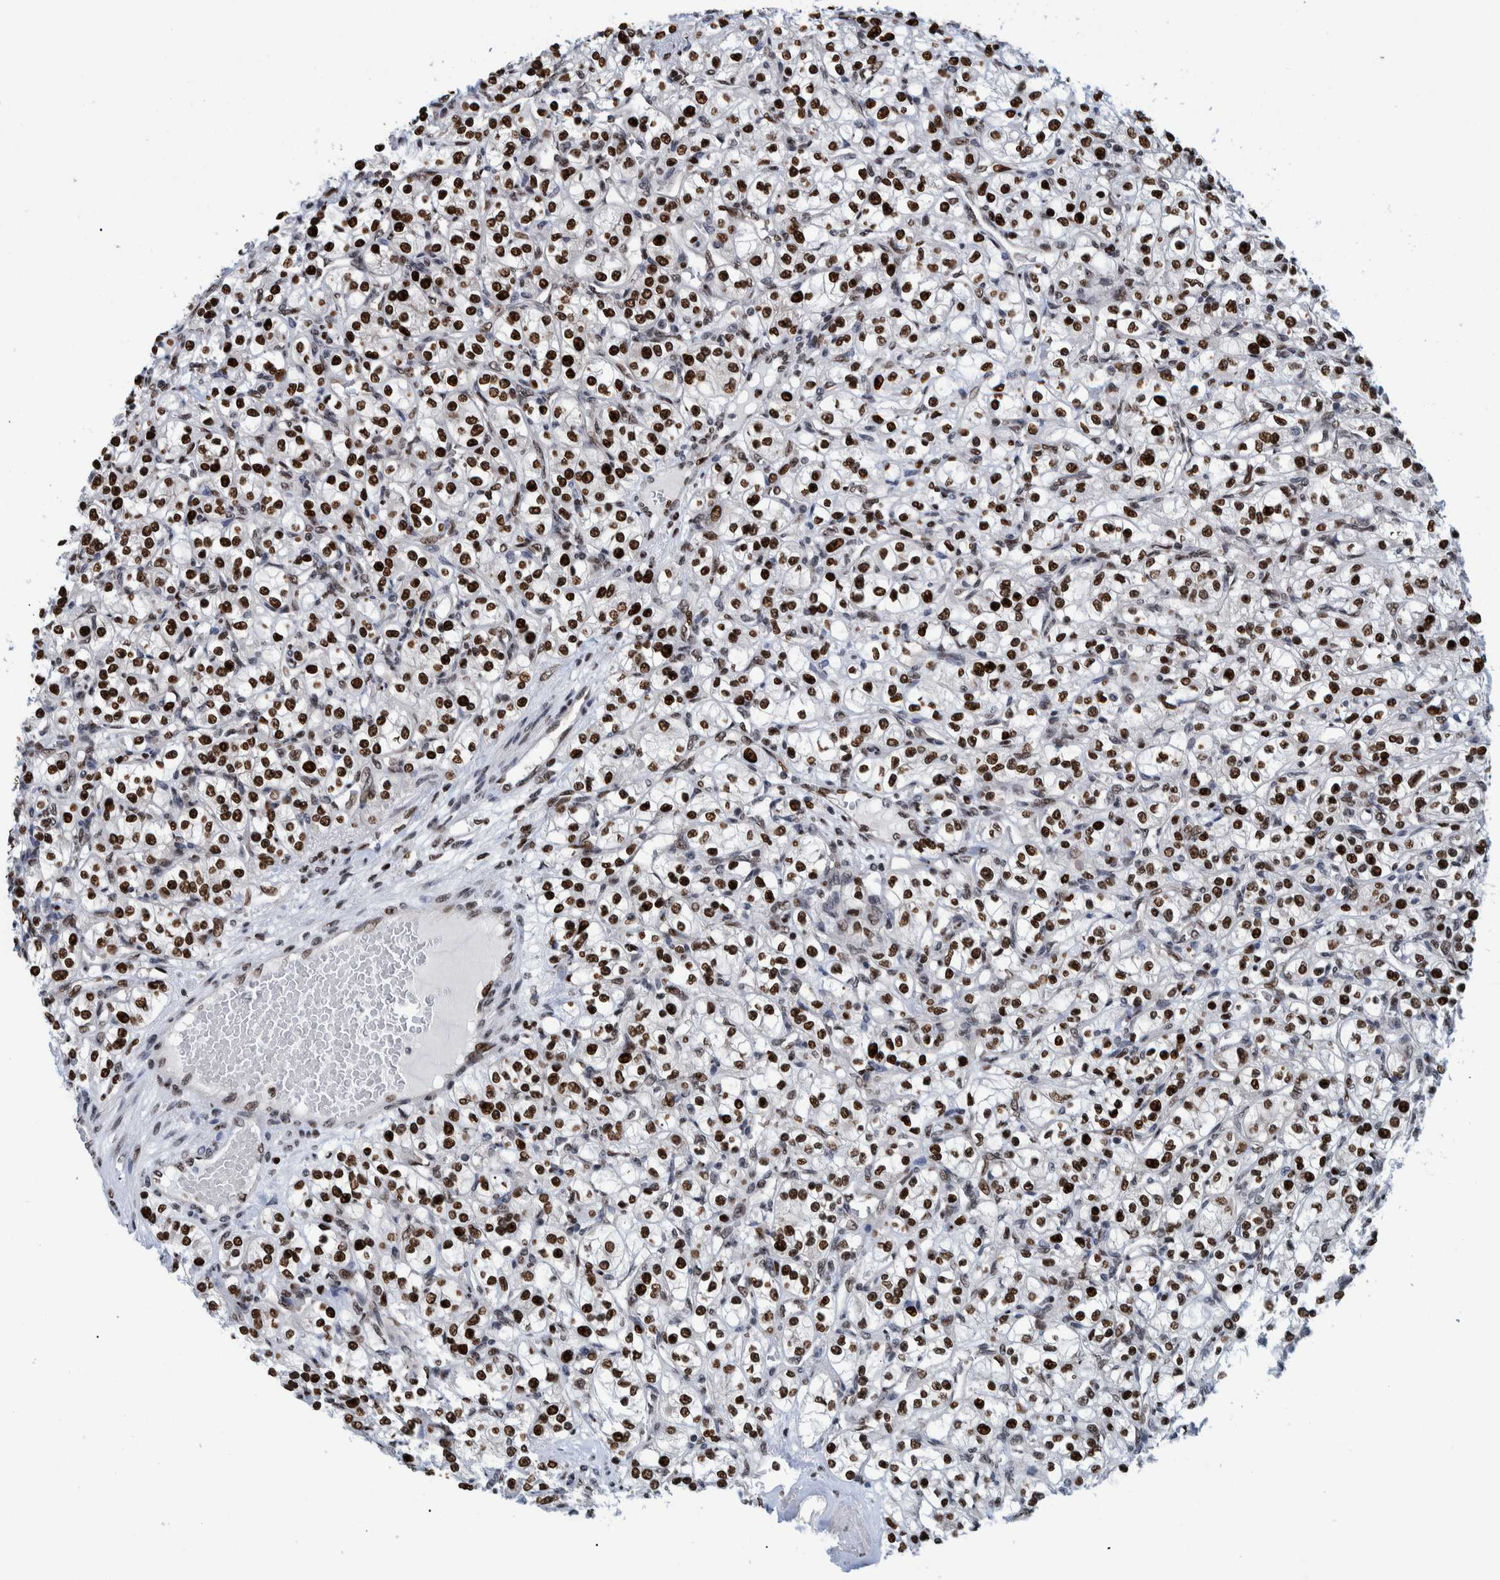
{"staining": {"intensity": "strong", "quantity": ">75%", "location": "nuclear"}, "tissue": "renal cancer", "cell_type": "Tumor cells", "image_type": "cancer", "snomed": [{"axis": "morphology", "description": "Adenocarcinoma, NOS"}, {"axis": "topography", "description": "Kidney"}], "caption": "IHC micrograph of neoplastic tissue: renal cancer (adenocarcinoma) stained using IHC displays high levels of strong protein expression localized specifically in the nuclear of tumor cells, appearing as a nuclear brown color.", "gene": "HEATR9", "patient": {"sex": "male", "age": 77}}